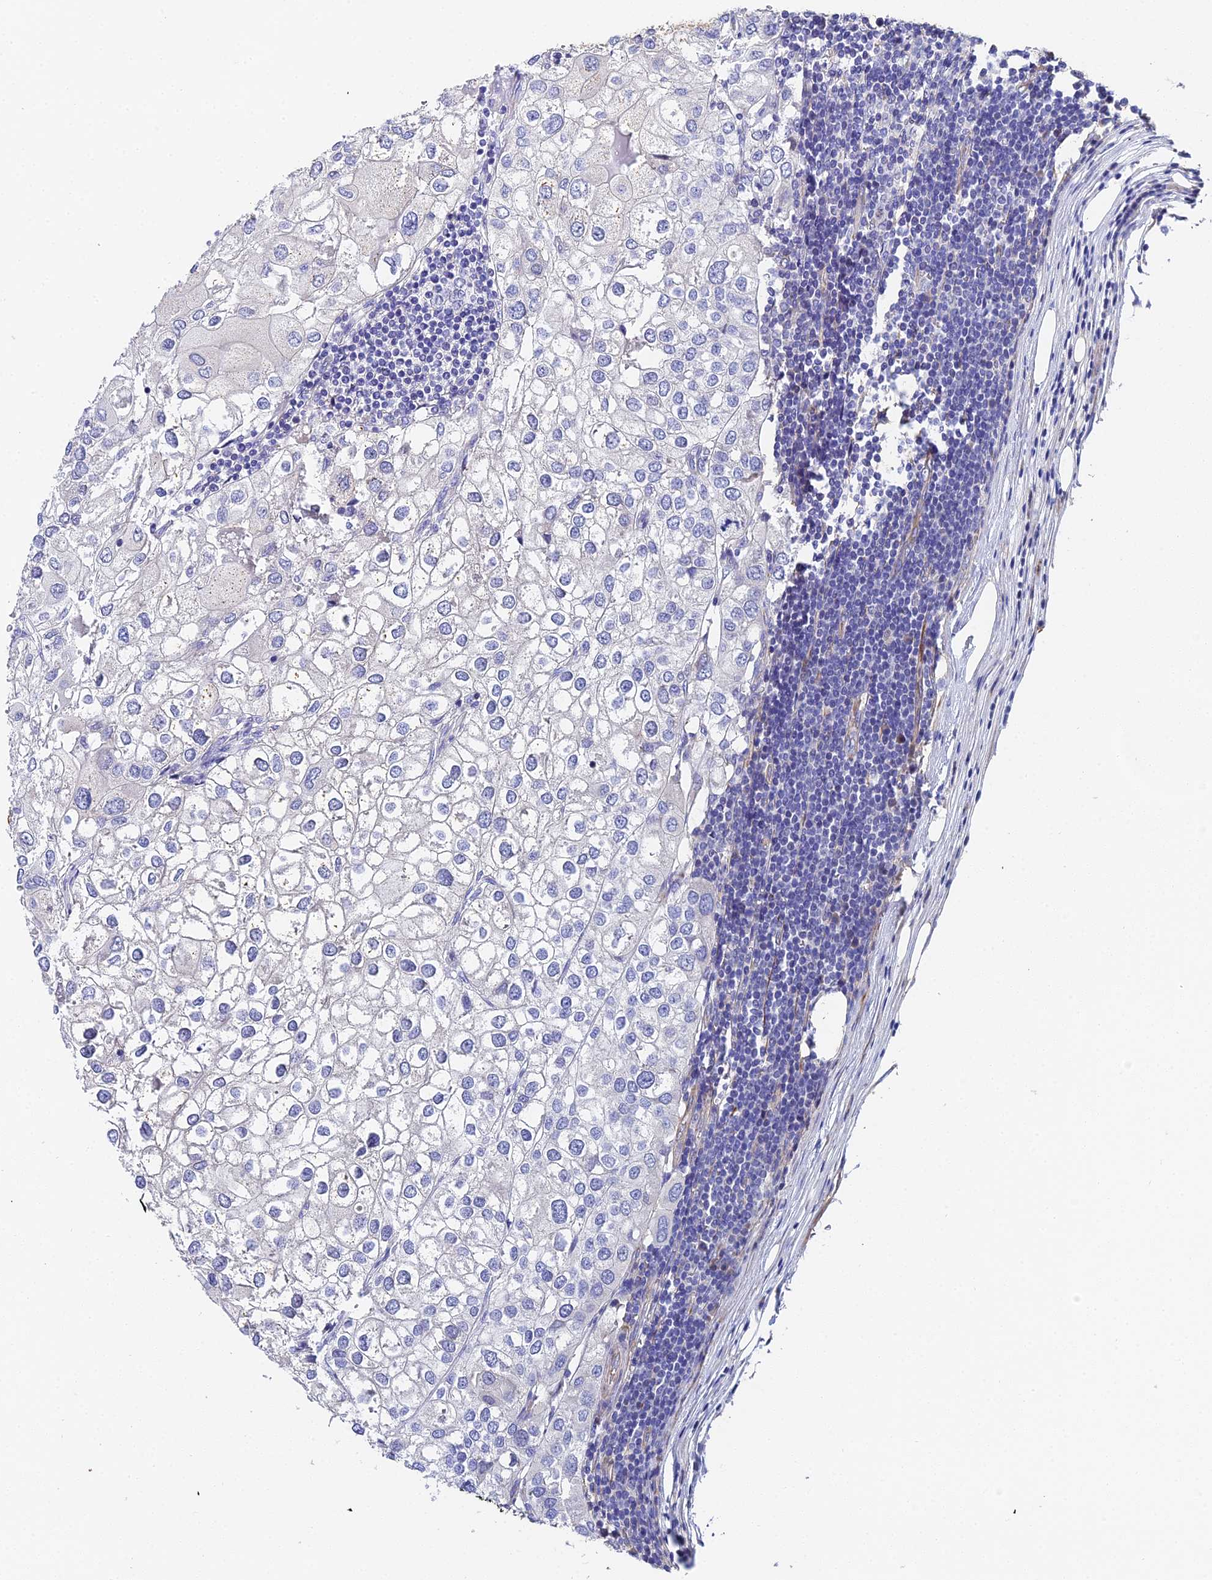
{"staining": {"intensity": "negative", "quantity": "none", "location": "none"}, "tissue": "urothelial cancer", "cell_type": "Tumor cells", "image_type": "cancer", "snomed": [{"axis": "morphology", "description": "Urothelial carcinoma, High grade"}, {"axis": "topography", "description": "Urinary bladder"}], "caption": "Tumor cells are negative for brown protein staining in urothelial cancer. (DAB IHC, high magnification).", "gene": "ENSG00000268674", "patient": {"sex": "male", "age": 64}}